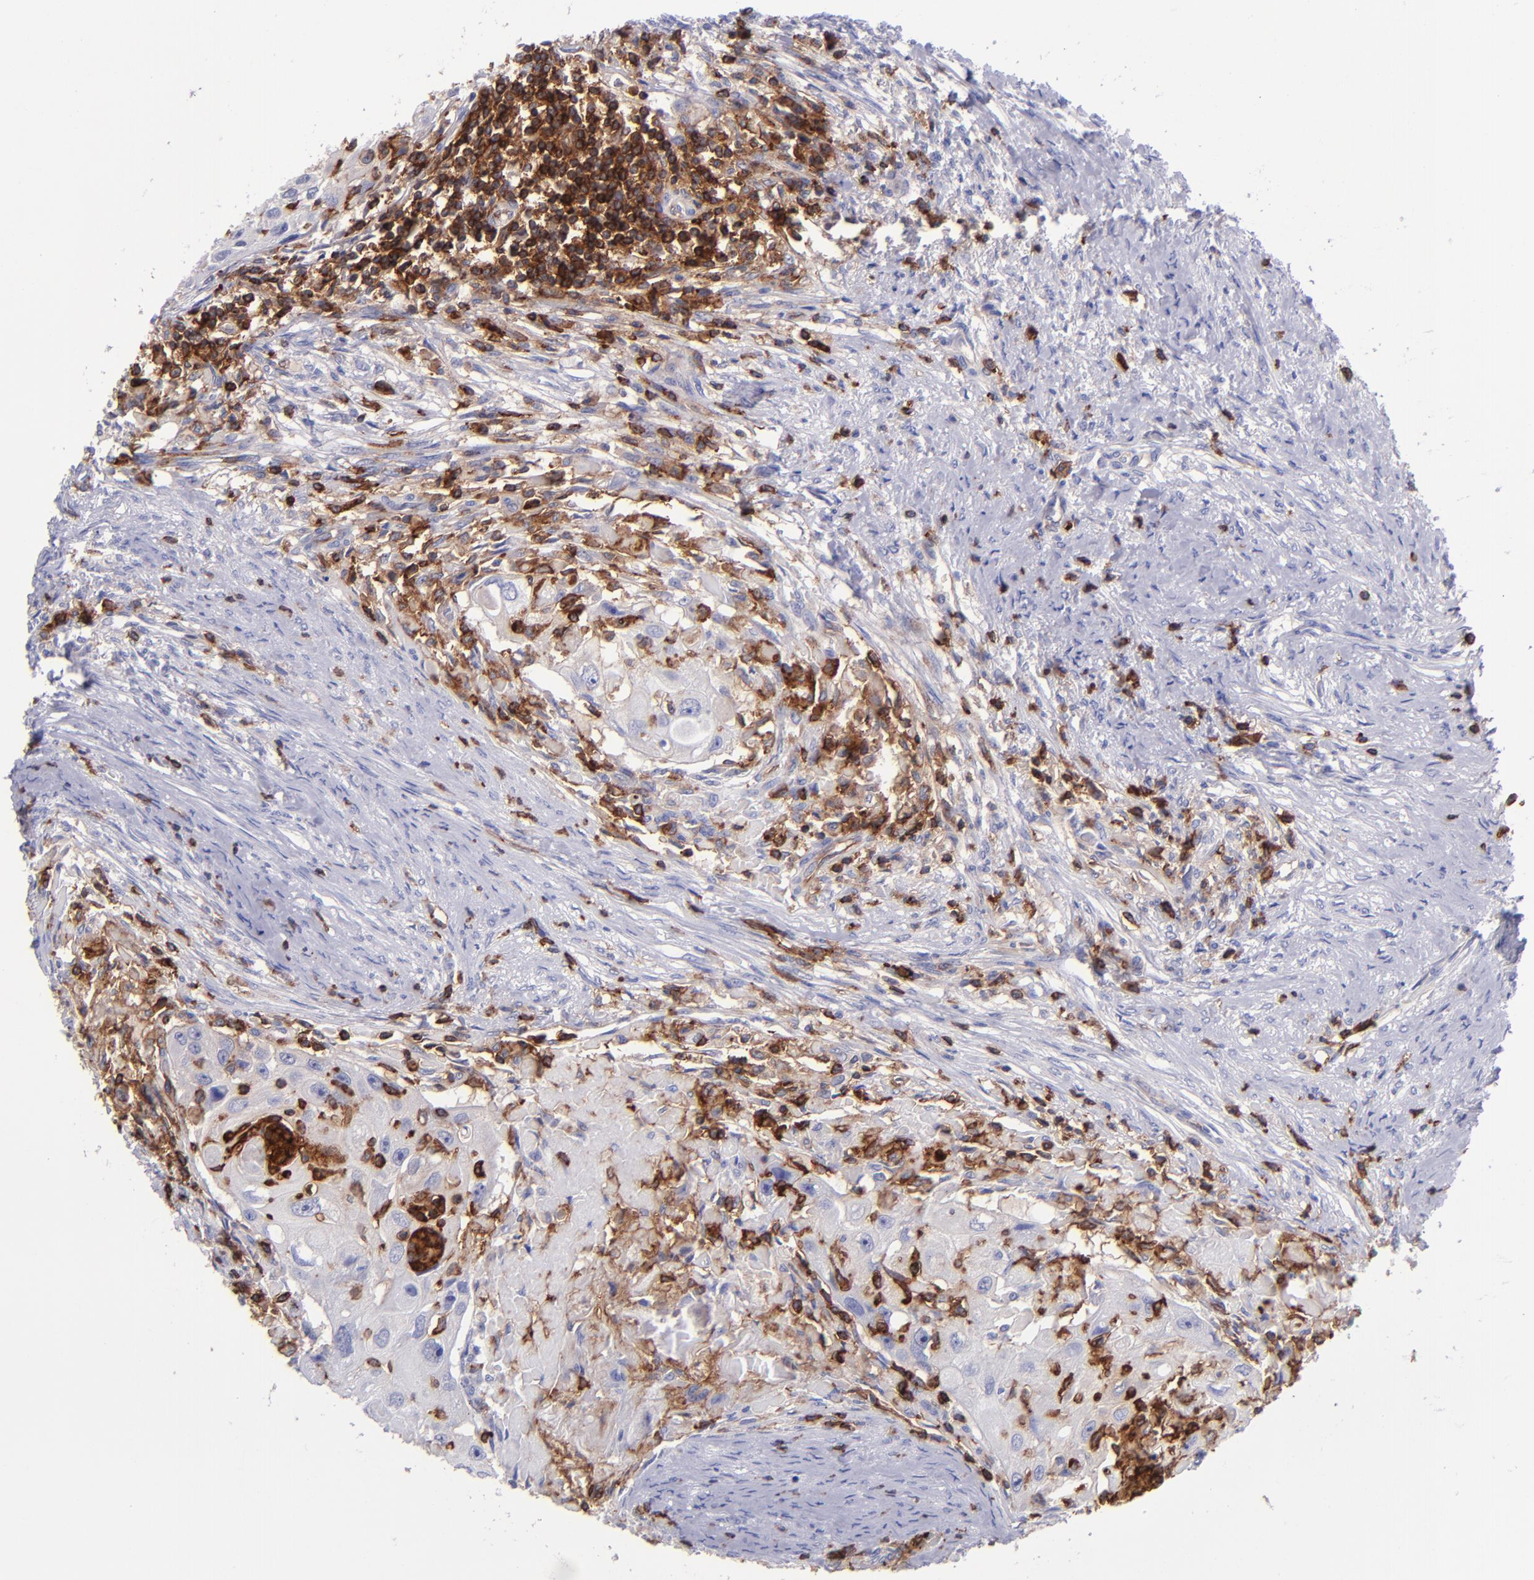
{"staining": {"intensity": "weak", "quantity": "<25%", "location": "cytoplasmic/membranous"}, "tissue": "head and neck cancer", "cell_type": "Tumor cells", "image_type": "cancer", "snomed": [{"axis": "morphology", "description": "Squamous cell carcinoma, NOS"}, {"axis": "topography", "description": "Head-Neck"}], "caption": "Human head and neck cancer stained for a protein using IHC displays no positivity in tumor cells.", "gene": "ICAM3", "patient": {"sex": "male", "age": 64}}